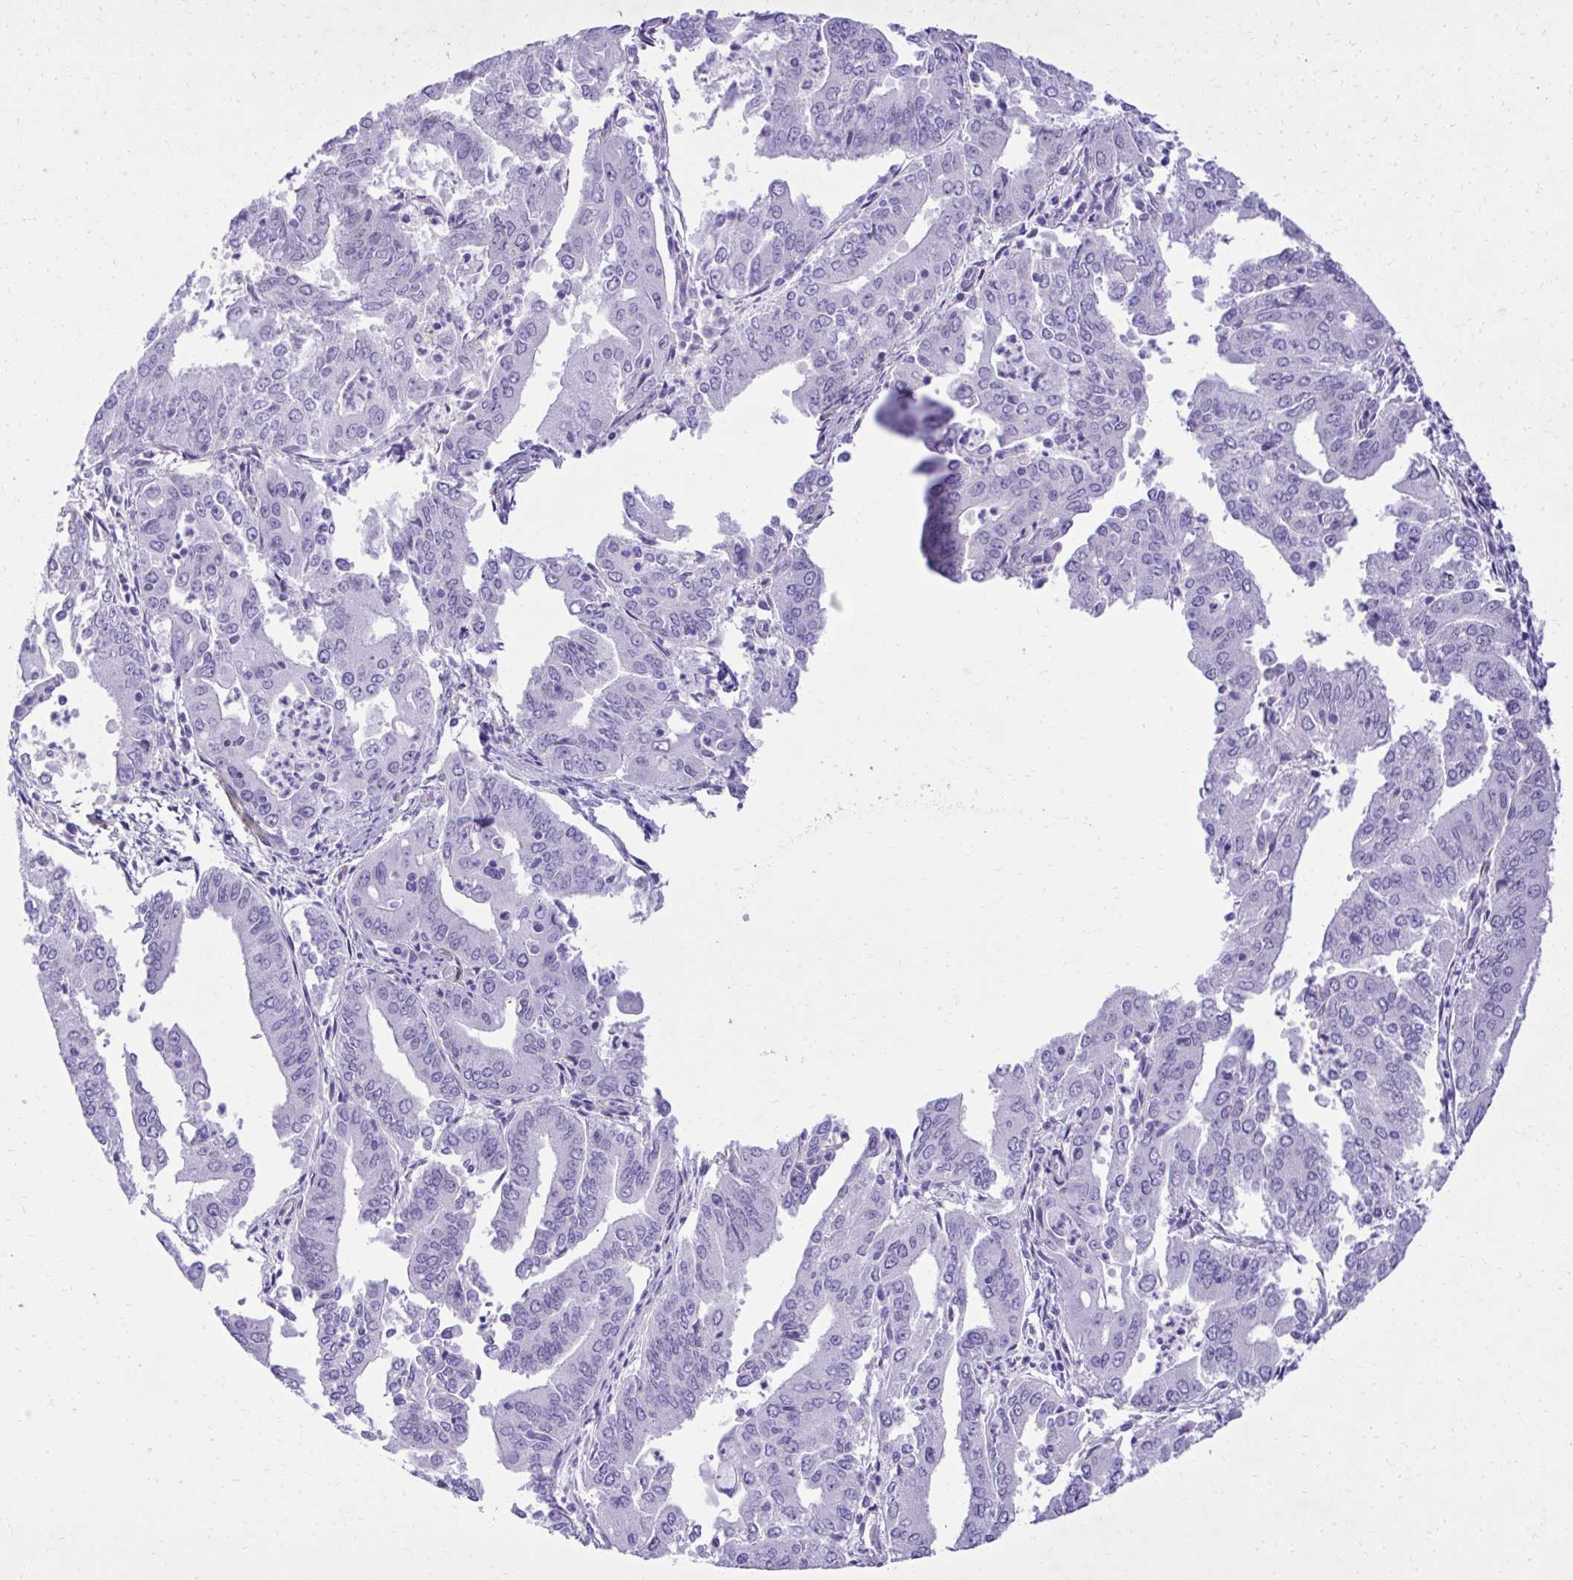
{"staining": {"intensity": "negative", "quantity": "none", "location": "none"}, "tissue": "cervical cancer", "cell_type": "Tumor cells", "image_type": "cancer", "snomed": [{"axis": "morphology", "description": "Adenocarcinoma, NOS"}, {"axis": "topography", "description": "Cervix"}], "caption": "Immunohistochemistry image of neoplastic tissue: cervical cancer stained with DAB reveals no significant protein expression in tumor cells. The staining is performed using DAB brown chromogen with nuclei counter-stained in using hematoxylin.", "gene": "PITPNM3", "patient": {"sex": "female", "age": 56}}